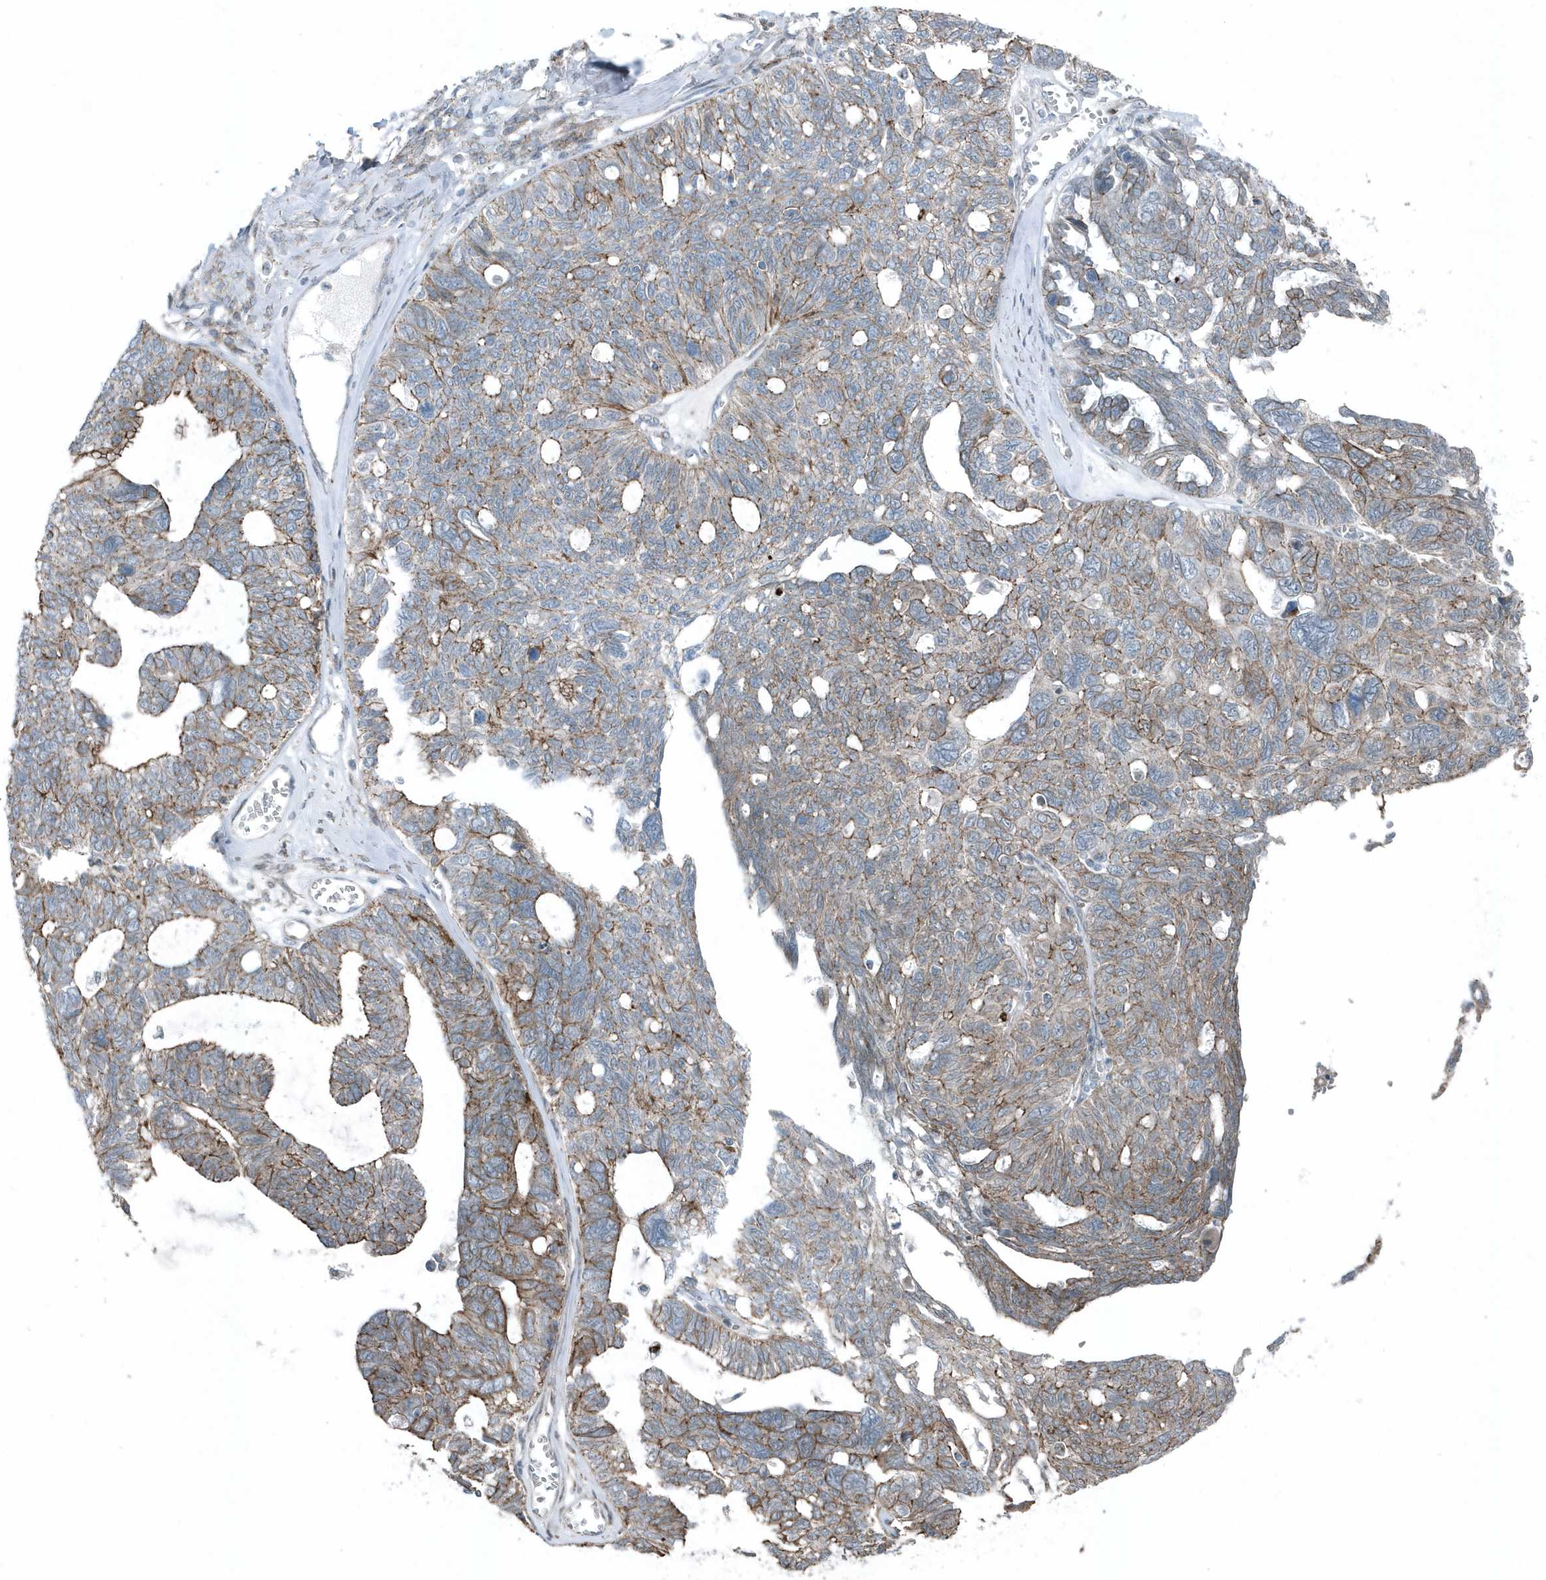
{"staining": {"intensity": "moderate", "quantity": "25%-75%", "location": "cytoplasmic/membranous"}, "tissue": "ovarian cancer", "cell_type": "Tumor cells", "image_type": "cancer", "snomed": [{"axis": "morphology", "description": "Cystadenocarcinoma, serous, NOS"}, {"axis": "topography", "description": "Ovary"}], "caption": "Immunohistochemical staining of serous cystadenocarcinoma (ovarian) reveals medium levels of moderate cytoplasmic/membranous protein expression in approximately 25%-75% of tumor cells.", "gene": "GCC2", "patient": {"sex": "female", "age": 79}}